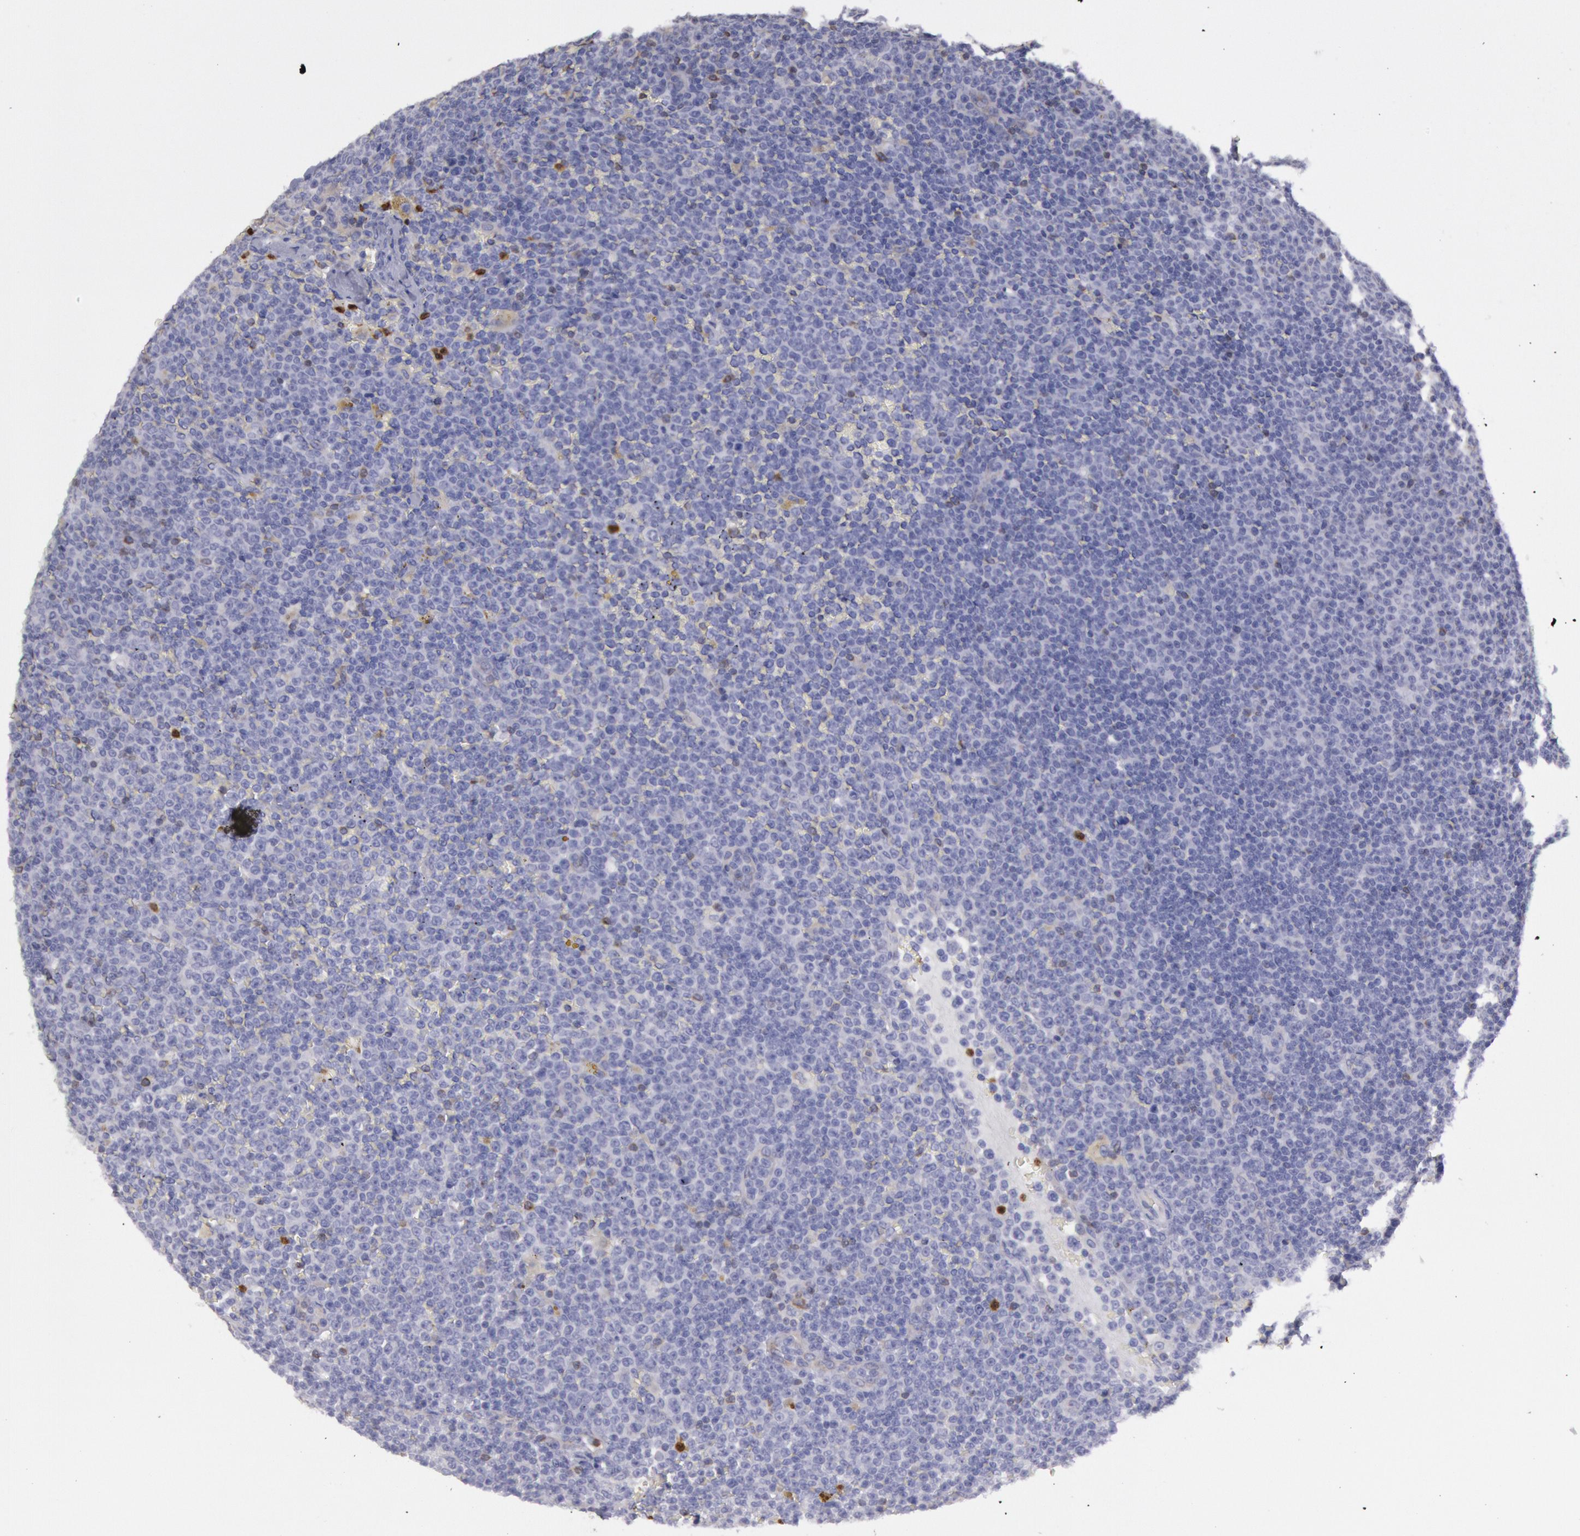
{"staining": {"intensity": "negative", "quantity": "none", "location": "none"}, "tissue": "lymphoma", "cell_type": "Tumor cells", "image_type": "cancer", "snomed": [{"axis": "morphology", "description": "Malignant lymphoma, non-Hodgkin's type, Low grade"}, {"axis": "topography", "description": "Spleen"}], "caption": "Image shows no protein staining in tumor cells of low-grade malignant lymphoma, non-Hodgkin's type tissue.", "gene": "RAB27A", "patient": {"sex": "male", "age": 67}}